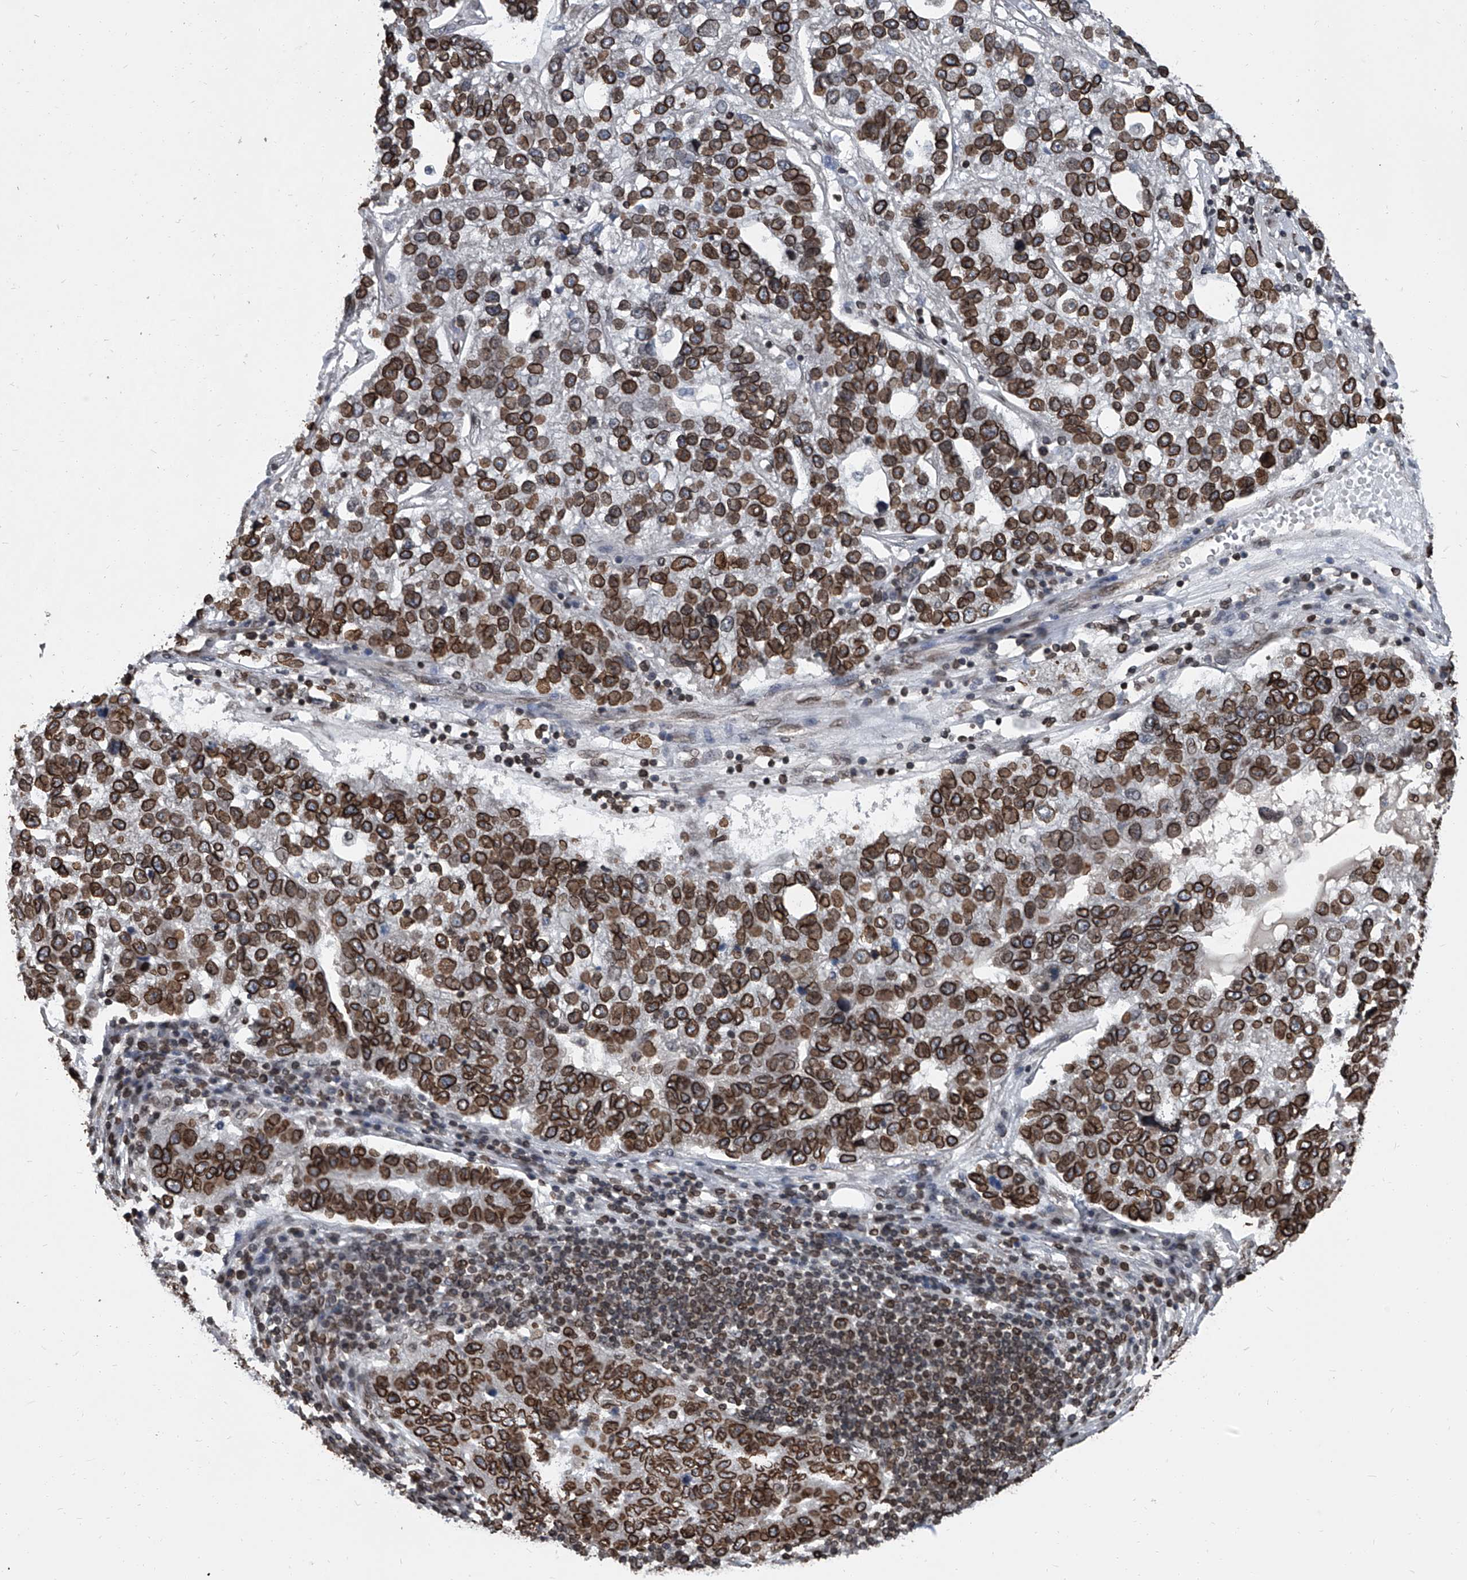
{"staining": {"intensity": "strong", "quantity": ">75%", "location": "cytoplasmic/membranous,nuclear"}, "tissue": "pancreatic cancer", "cell_type": "Tumor cells", "image_type": "cancer", "snomed": [{"axis": "morphology", "description": "Adenocarcinoma, NOS"}, {"axis": "topography", "description": "Pancreas"}], "caption": "A high amount of strong cytoplasmic/membranous and nuclear positivity is identified in approximately >75% of tumor cells in pancreatic cancer tissue.", "gene": "PHF20", "patient": {"sex": "female", "age": 61}}